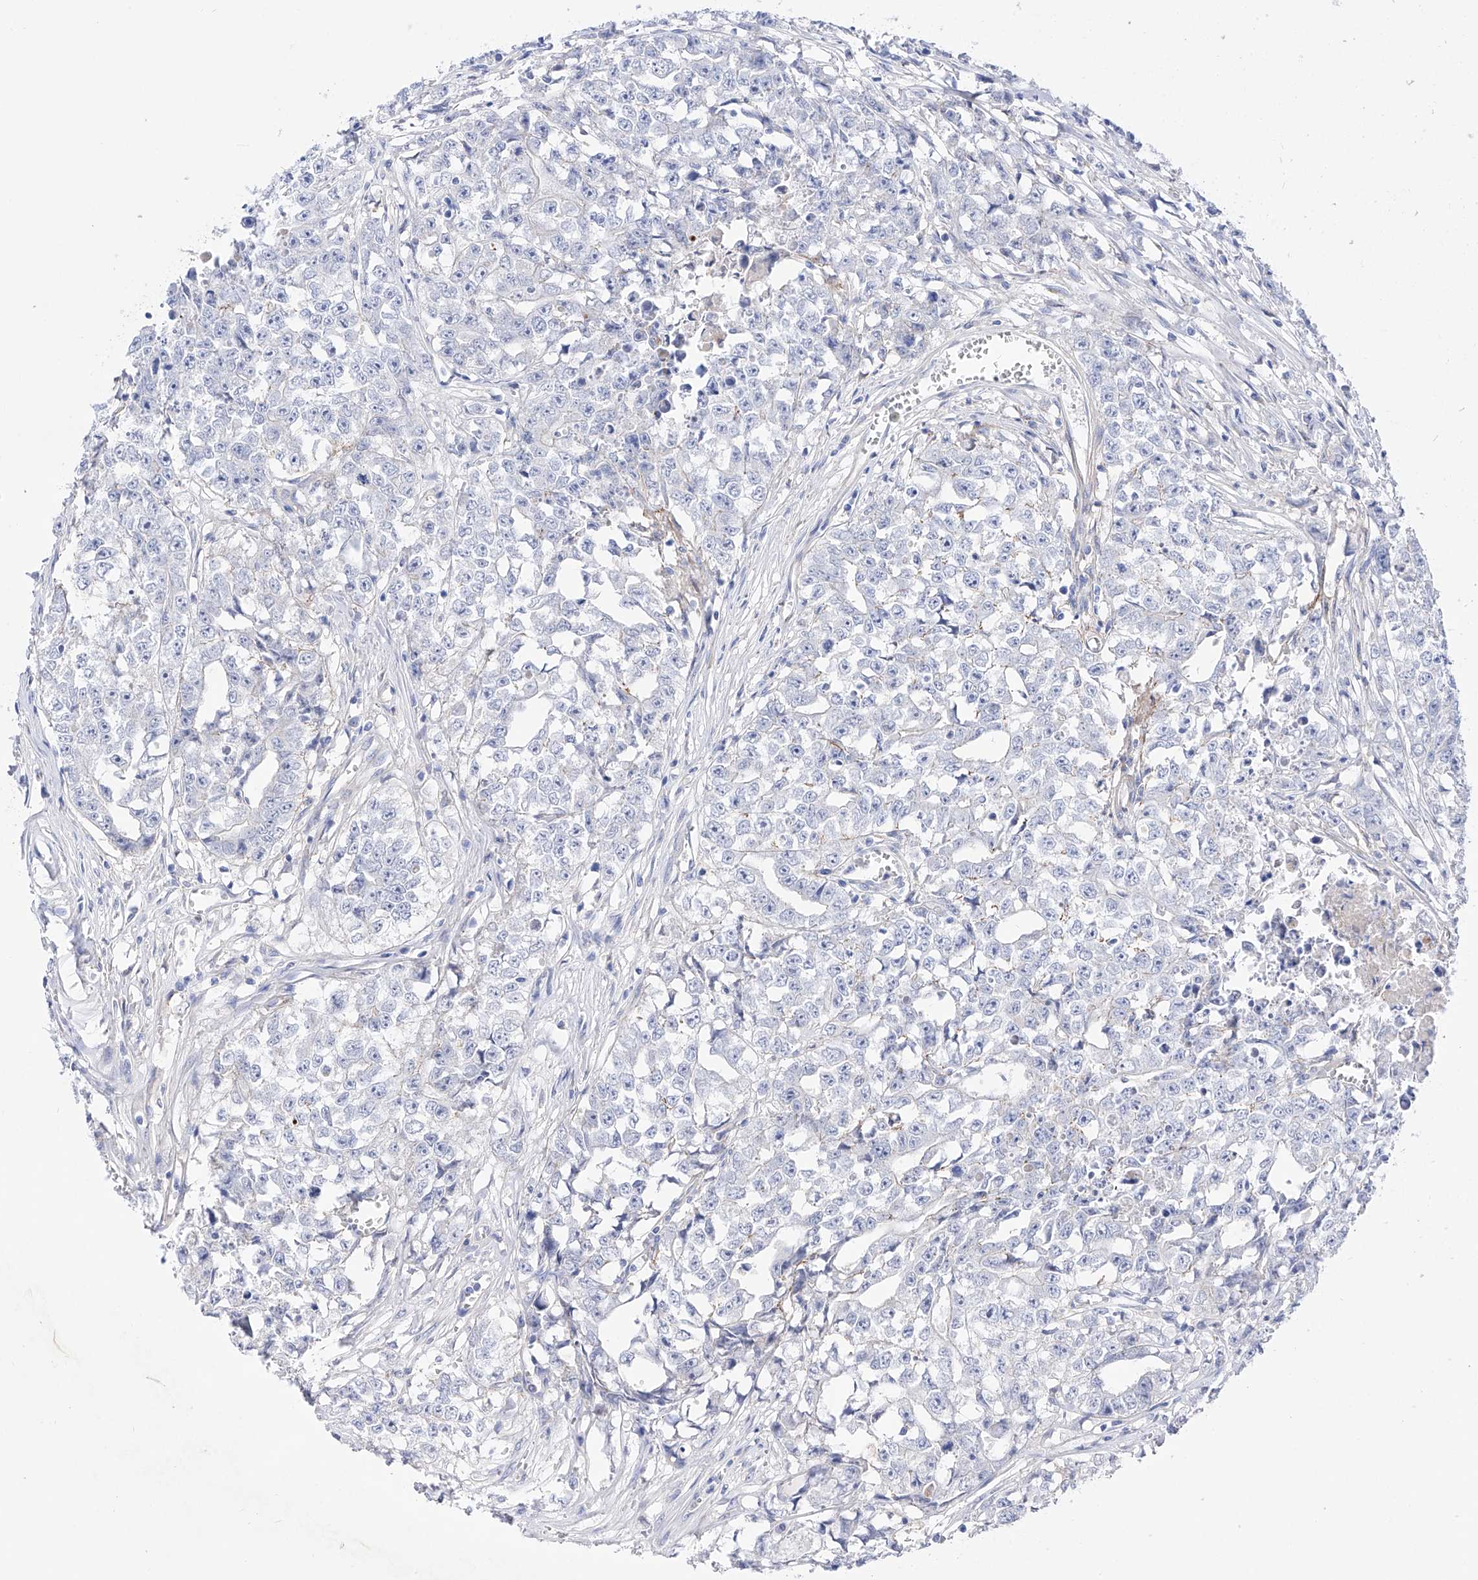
{"staining": {"intensity": "negative", "quantity": "none", "location": "none"}, "tissue": "testis cancer", "cell_type": "Tumor cells", "image_type": "cancer", "snomed": [{"axis": "morphology", "description": "Seminoma, NOS"}, {"axis": "morphology", "description": "Carcinoma, Embryonal, NOS"}, {"axis": "topography", "description": "Testis"}], "caption": "The micrograph exhibits no significant expression in tumor cells of seminoma (testis).", "gene": "ZNF653", "patient": {"sex": "male", "age": 43}}